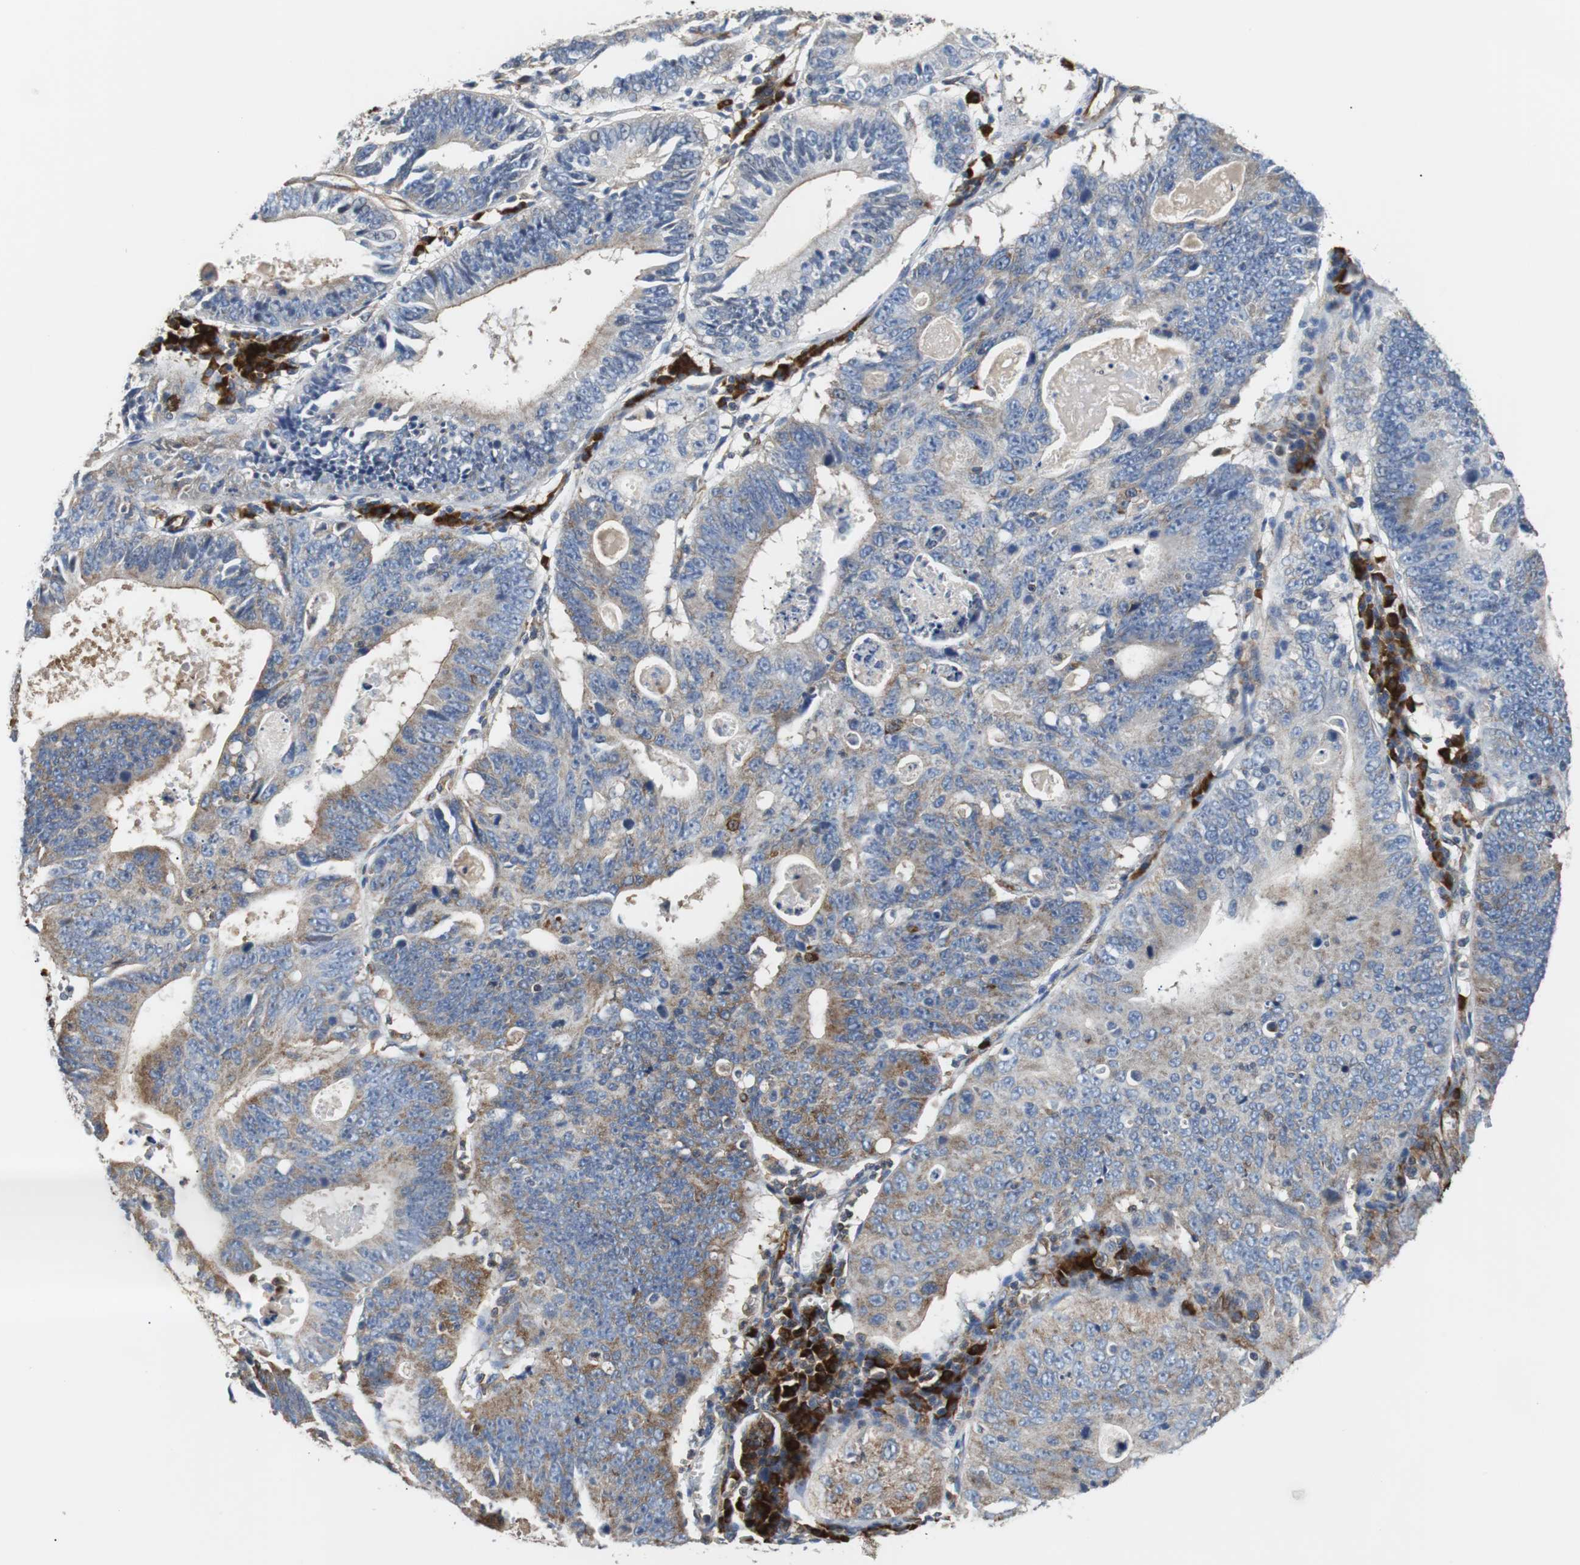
{"staining": {"intensity": "weak", "quantity": ">75%", "location": "cytoplasmic/membranous"}, "tissue": "stomach cancer", "cell_type": "Tumor cells", "image_type": "cancer", "snomed": [{"axis": "morphology", "description": "Adenocarcinoma, NOS"}, {"axis": "topography", "description": "Stomach"}], "caption": "IHC (DAB (3,3'-diaminobenzidine)) staining of human stomach cancer (adenocarcinoma) reveals weak cytoplasmic/membranous protein expression in approximately >75% of tumor cells. (Stains: DAB in brown, nuclei in blue, Microscopy: brightfield microscopy at high magnification).", "gene": "PLCG2", "patient": {"sex": "male", "age": 59}}